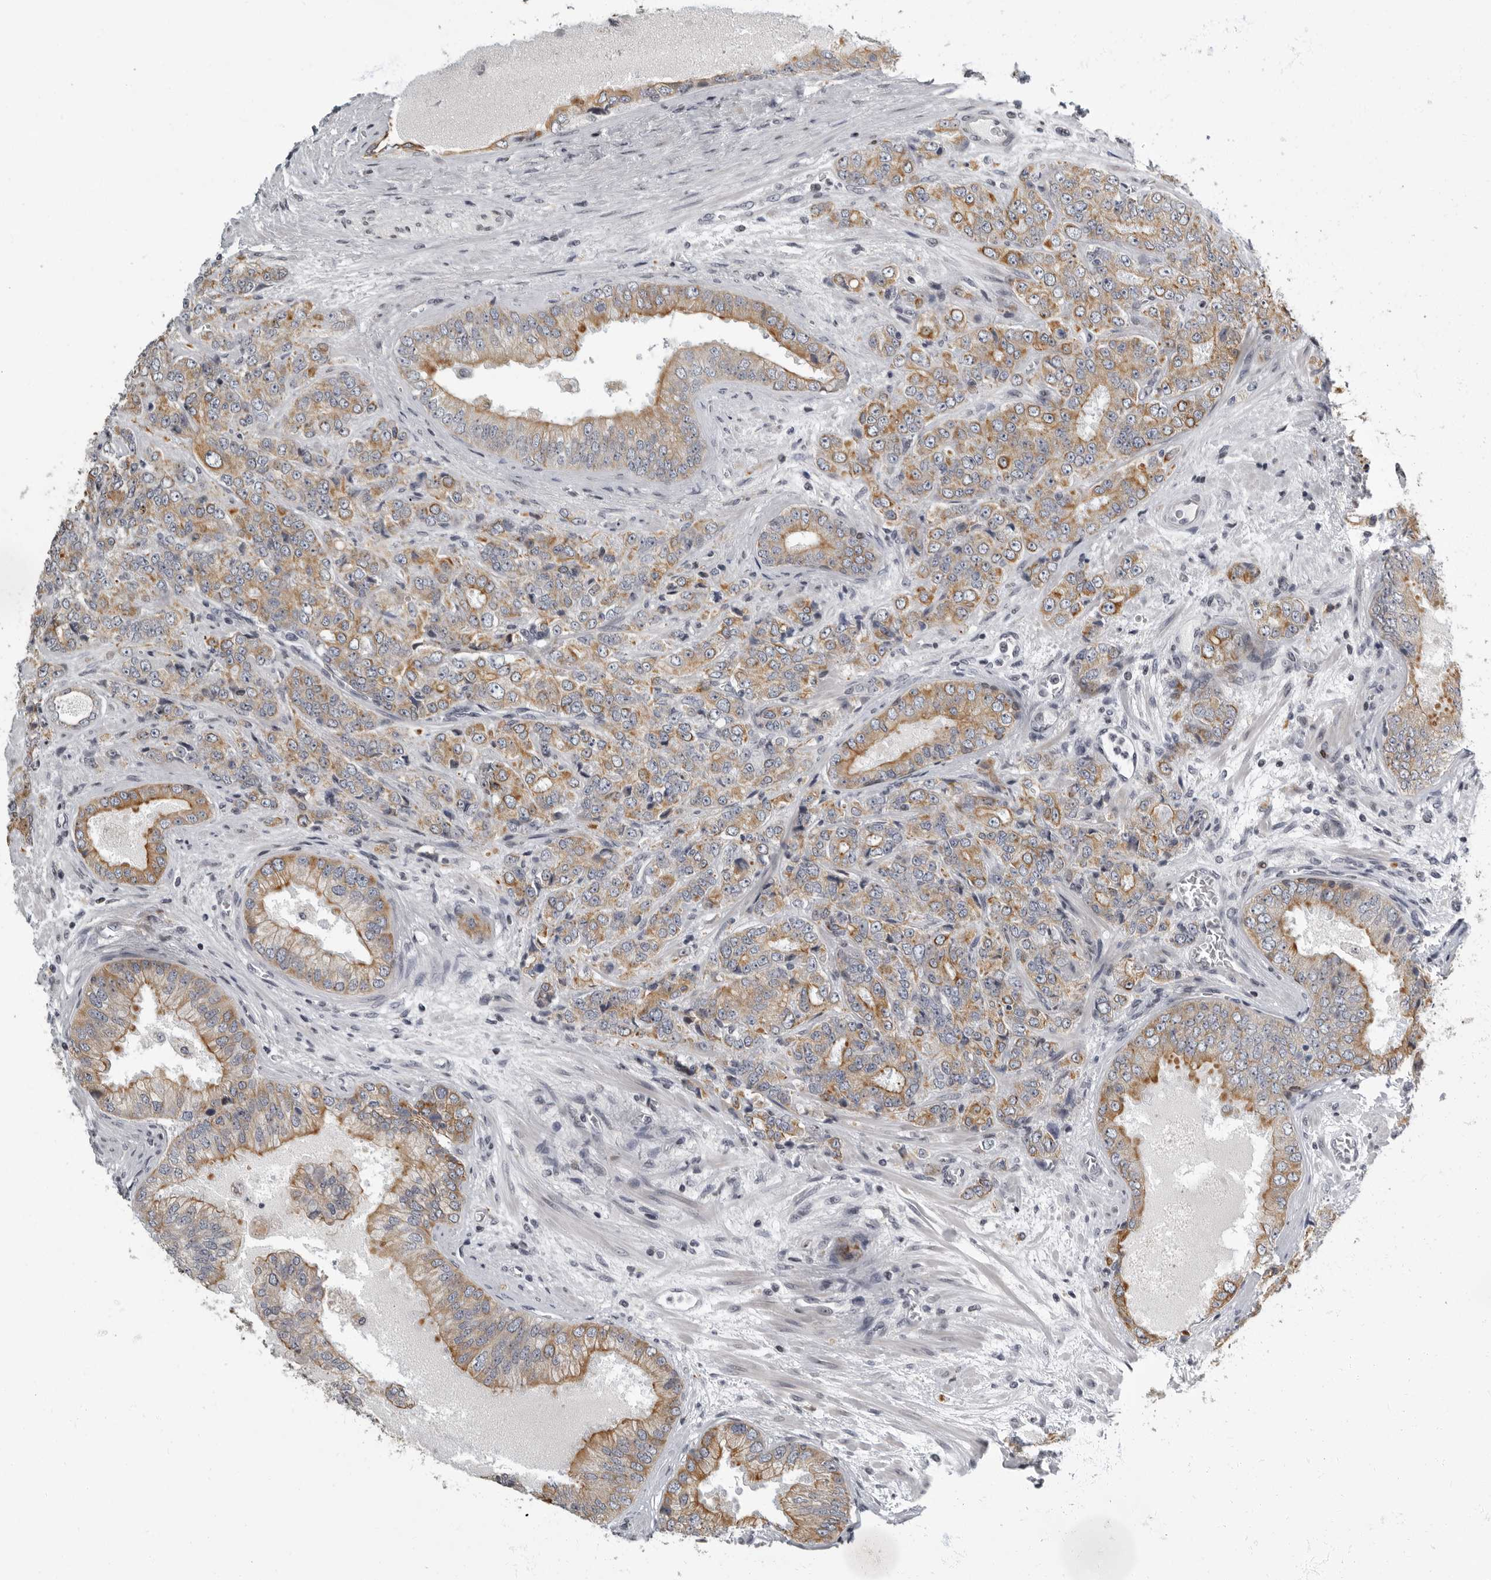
{"staining": {"intensity": "moderate", "quantity": ">75%", "location": "cytoplasmic/membranous"}, "tissue": "prostate cancer", "cell_type": "Tumor cells", "image_type": "cancer", "snomed": [{"axis": "morphology", "description": "Adenocarcinoma, High grade"}, {"axis": "topography", "description": "Prostate"}], "caption": "IHC histopathology image of prostate adenocarcinoma (high-grade) stained for a protein (brown), which reveals medium levels of moderate cytoplasmic/membranous expression in about >75% of tumor cells.", "gene": "EVI5", "patient": {"sex": "male", "age": 58}}